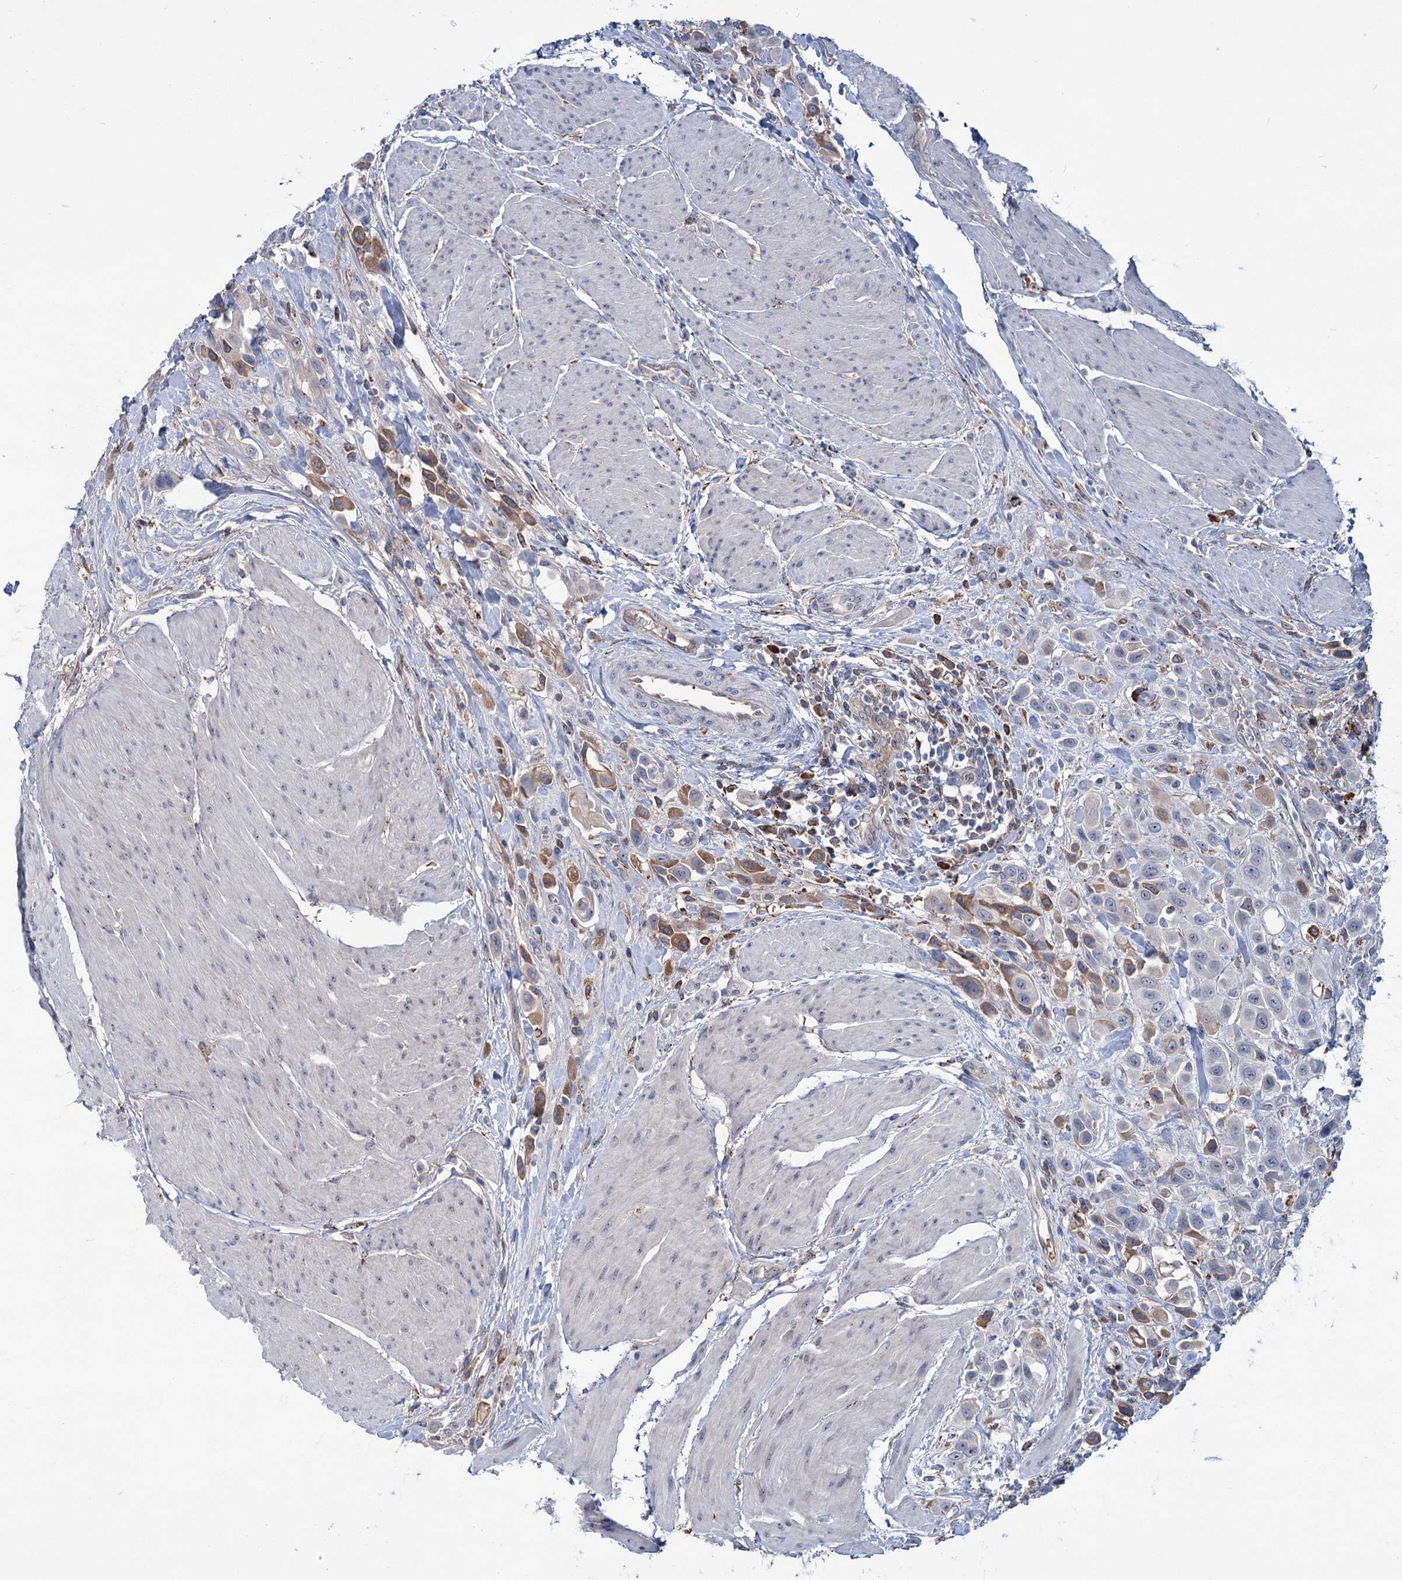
{"staining": {"intensity": "moderate", "quantity": "25%-75%", "location": "cytoplasmic/membranous"}, "tissue": "urothelial cancer", "cell_type": "Tumor cells", "image_type": "cancer", "snomed": [{"axis": "morphology", "description": "Urothelial carcinoma, High grade"}, {"axis": "topography", "description": "Urinary bladder"}], "caption": "Moderate cytoplasmic/membranous expression for a protein is seen in approximately 25%-75% of tumor cells of high-grade urothelial carcinoma using immunohistochemistry (IHC).", "gene": "LPIN1", "patient": {"sex": "male", "age": 50}}